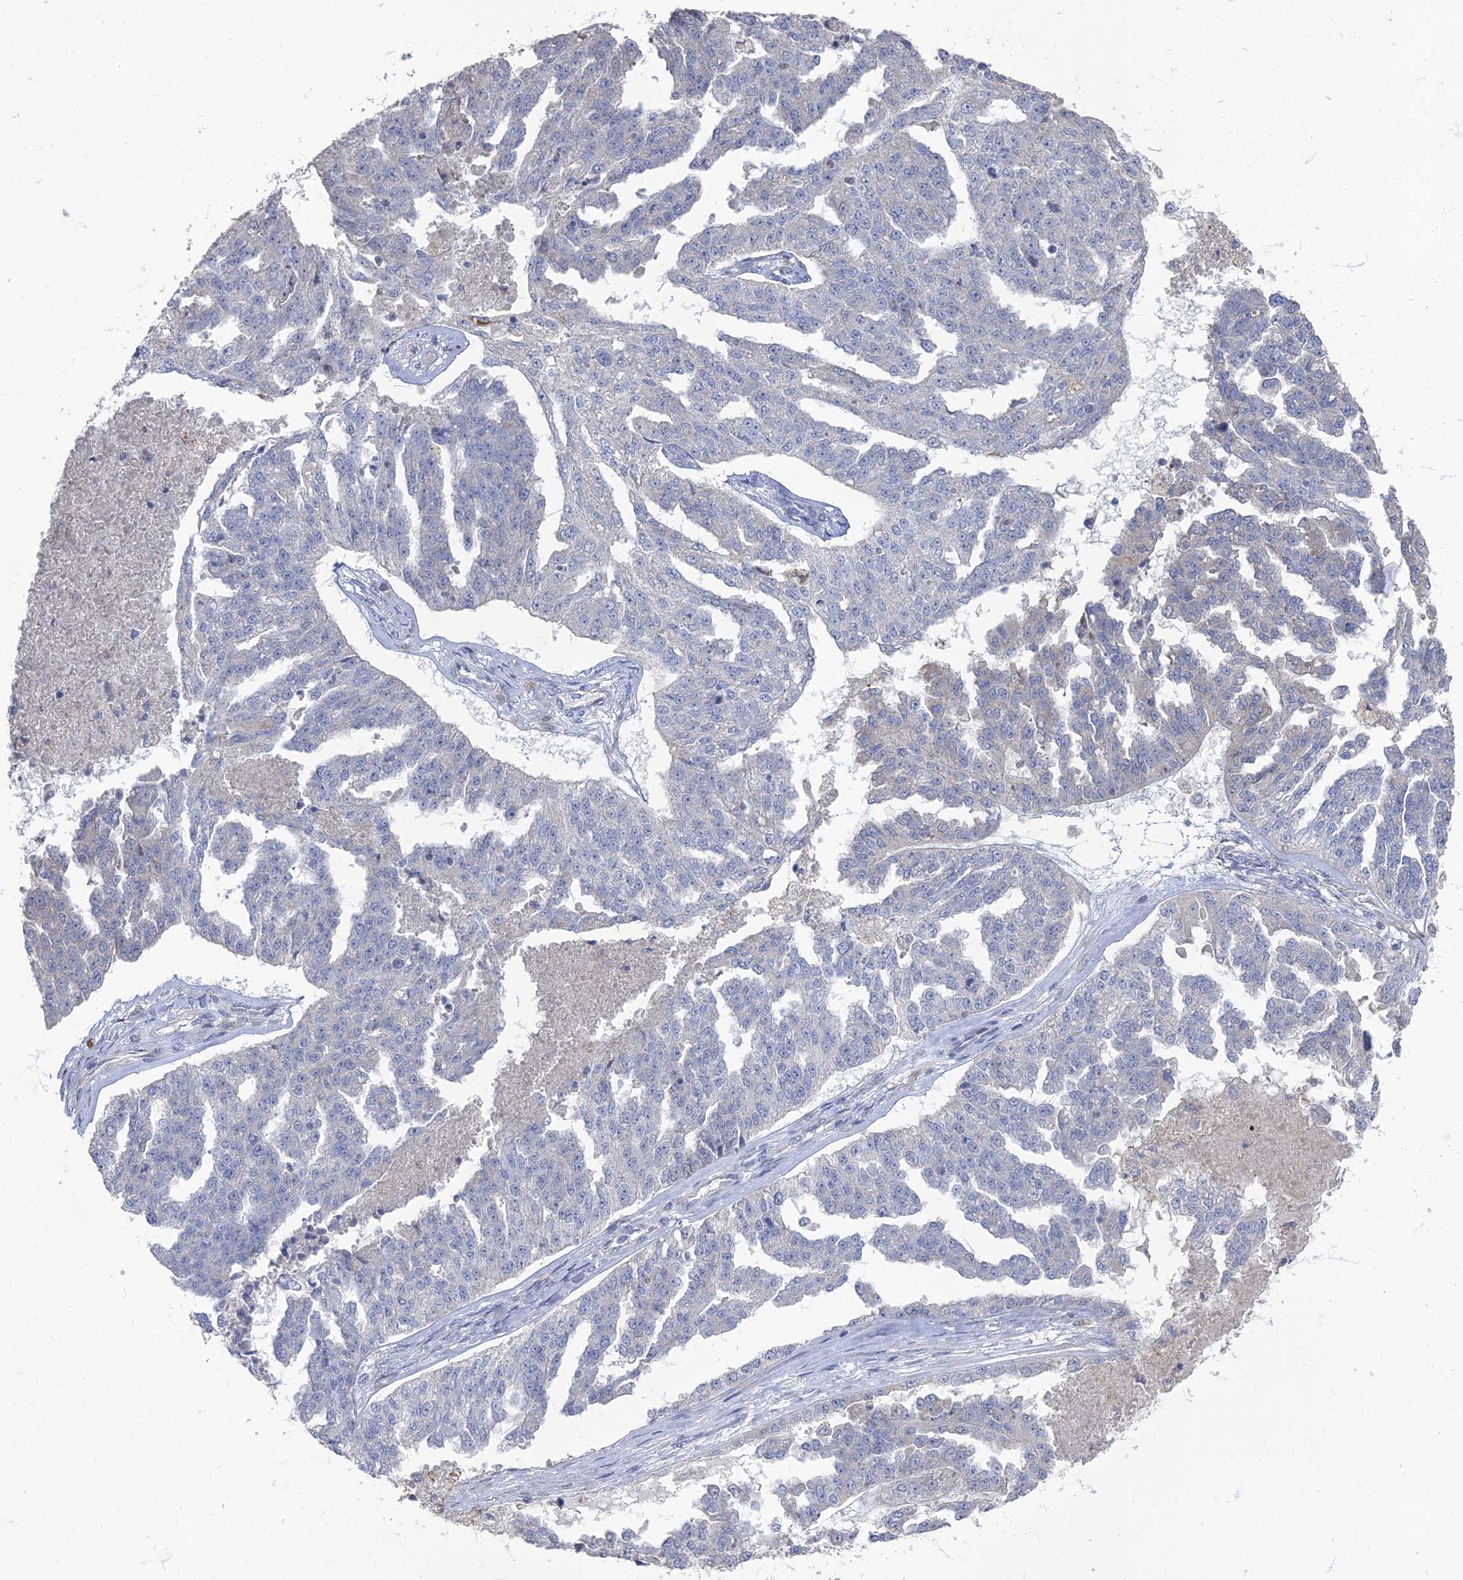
{"staining": {"intensity": "negative", "quantity": "none", "location": "none"}, "tissue": "ovarian cancer", "cell_type": "Tumor cells", "image_type": "cancer", "snomed": [{"axis": "morphology", "description": "Cystadenocarcinoma, serous, NOS"}, {"axis": "topography", "description": "Ovary"}], "caption": "Ovarian cancer (serous cystadenocarcinoma) was stained to show a protein in brown. There is no significant staining in tumor cells. (DAB immunohistochemistry, high magnification).", "gene": "TMEM128", "patient": {"sex": "female", "age": 58}}